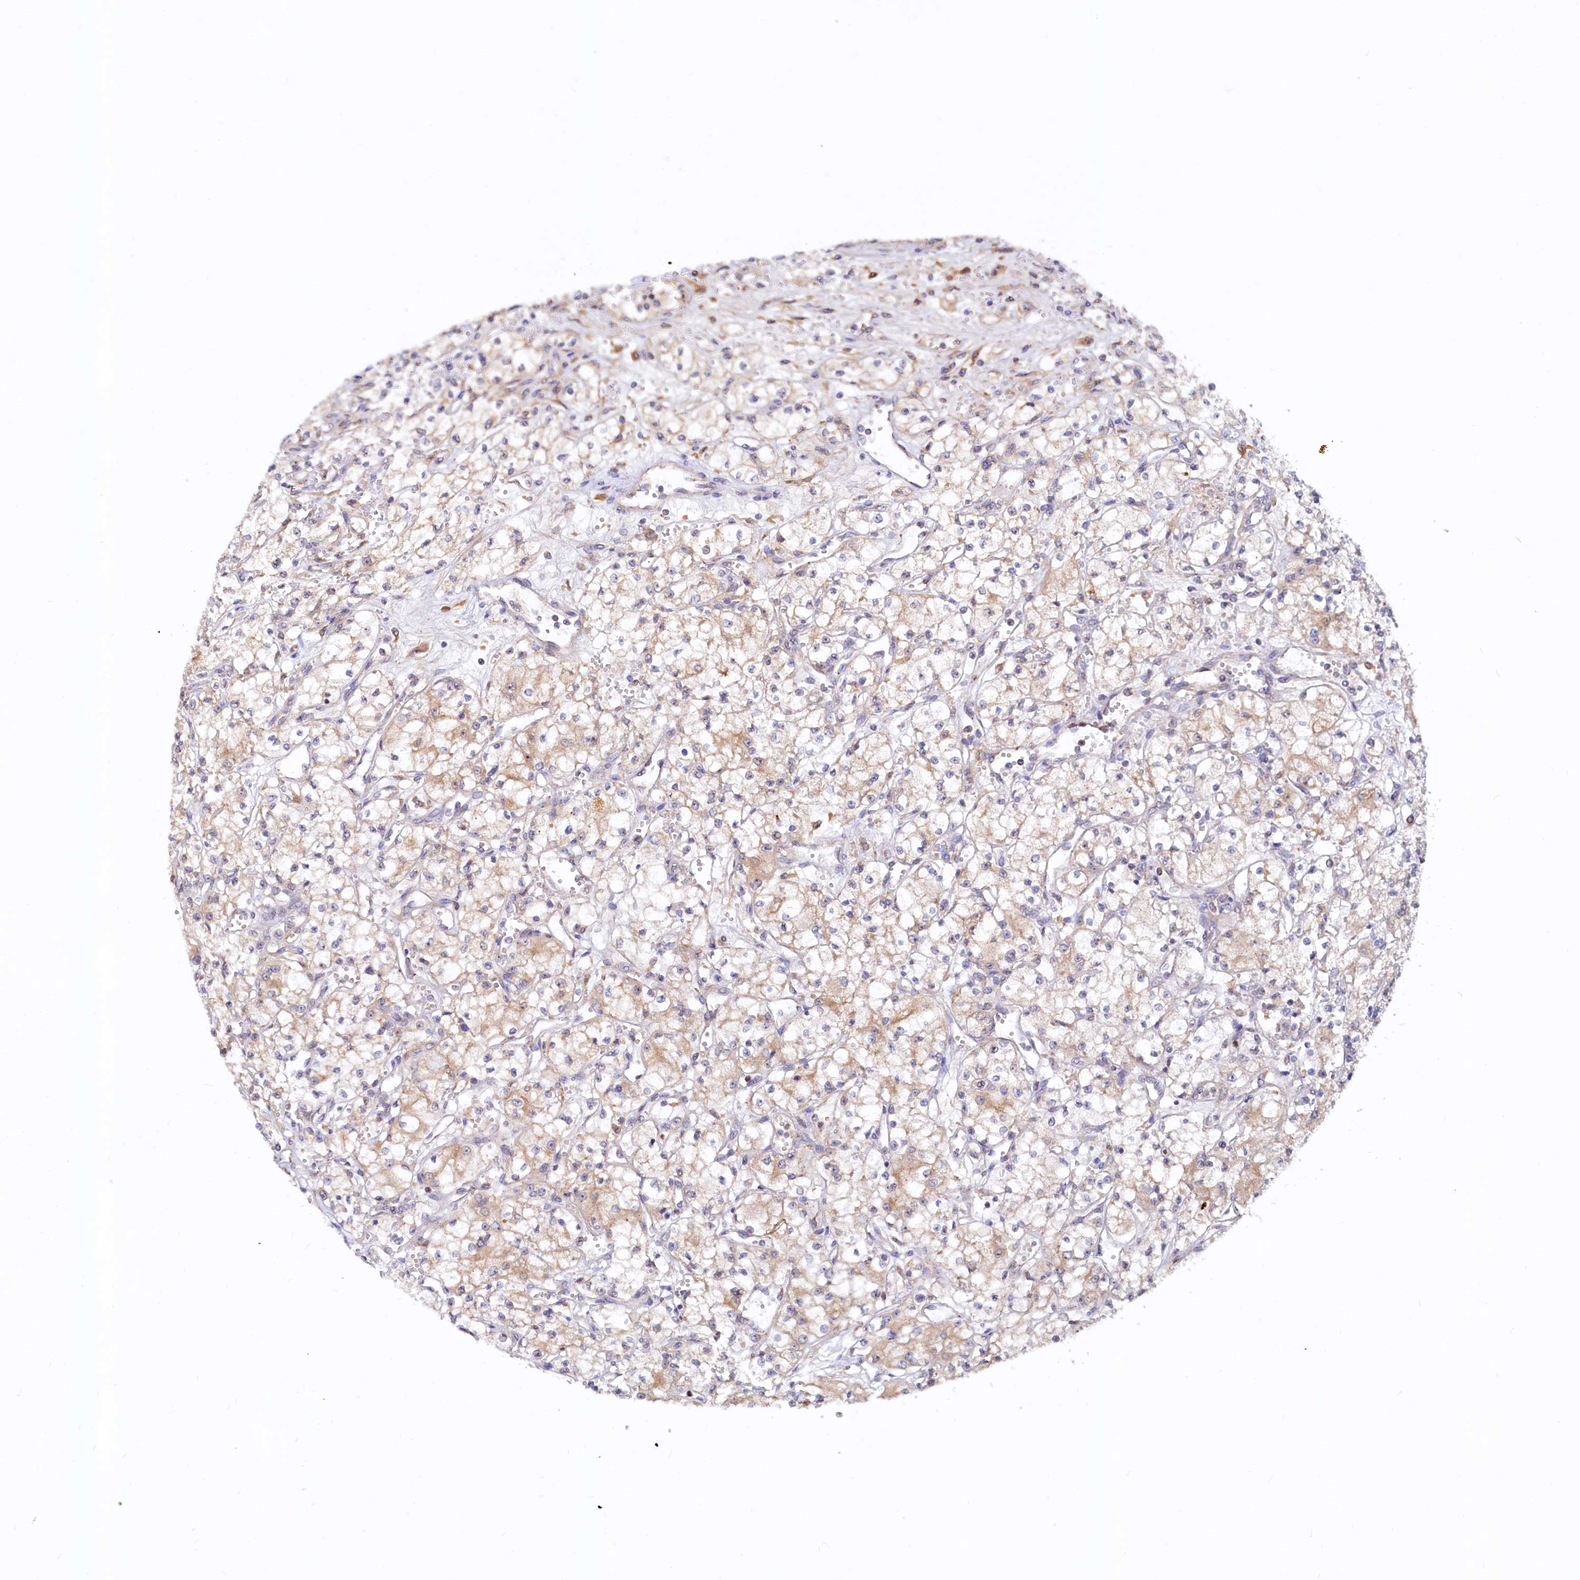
{"staining": {"intensity": "weak", "quantity": "25%-75%", "location": "cytoplasmic/membranous"}, "tissue": "renal cancer", "cell_type": "Tumor cells", "image_type": "cancer", "snomed": [{"axis": "morphology", "description": "Adenocarcinoma, NOS"}, {"axis": "topography", "description": "Kidney"}], "caption": "Immunohistochemistry of adenocarcinoma (renal) reveals low levels of weak cytoplasmic/membranous positivity in about 25%-75% of tumor cells.", "gene": "RGS7BP", "patient": {"sex": "male", "age": 59}}